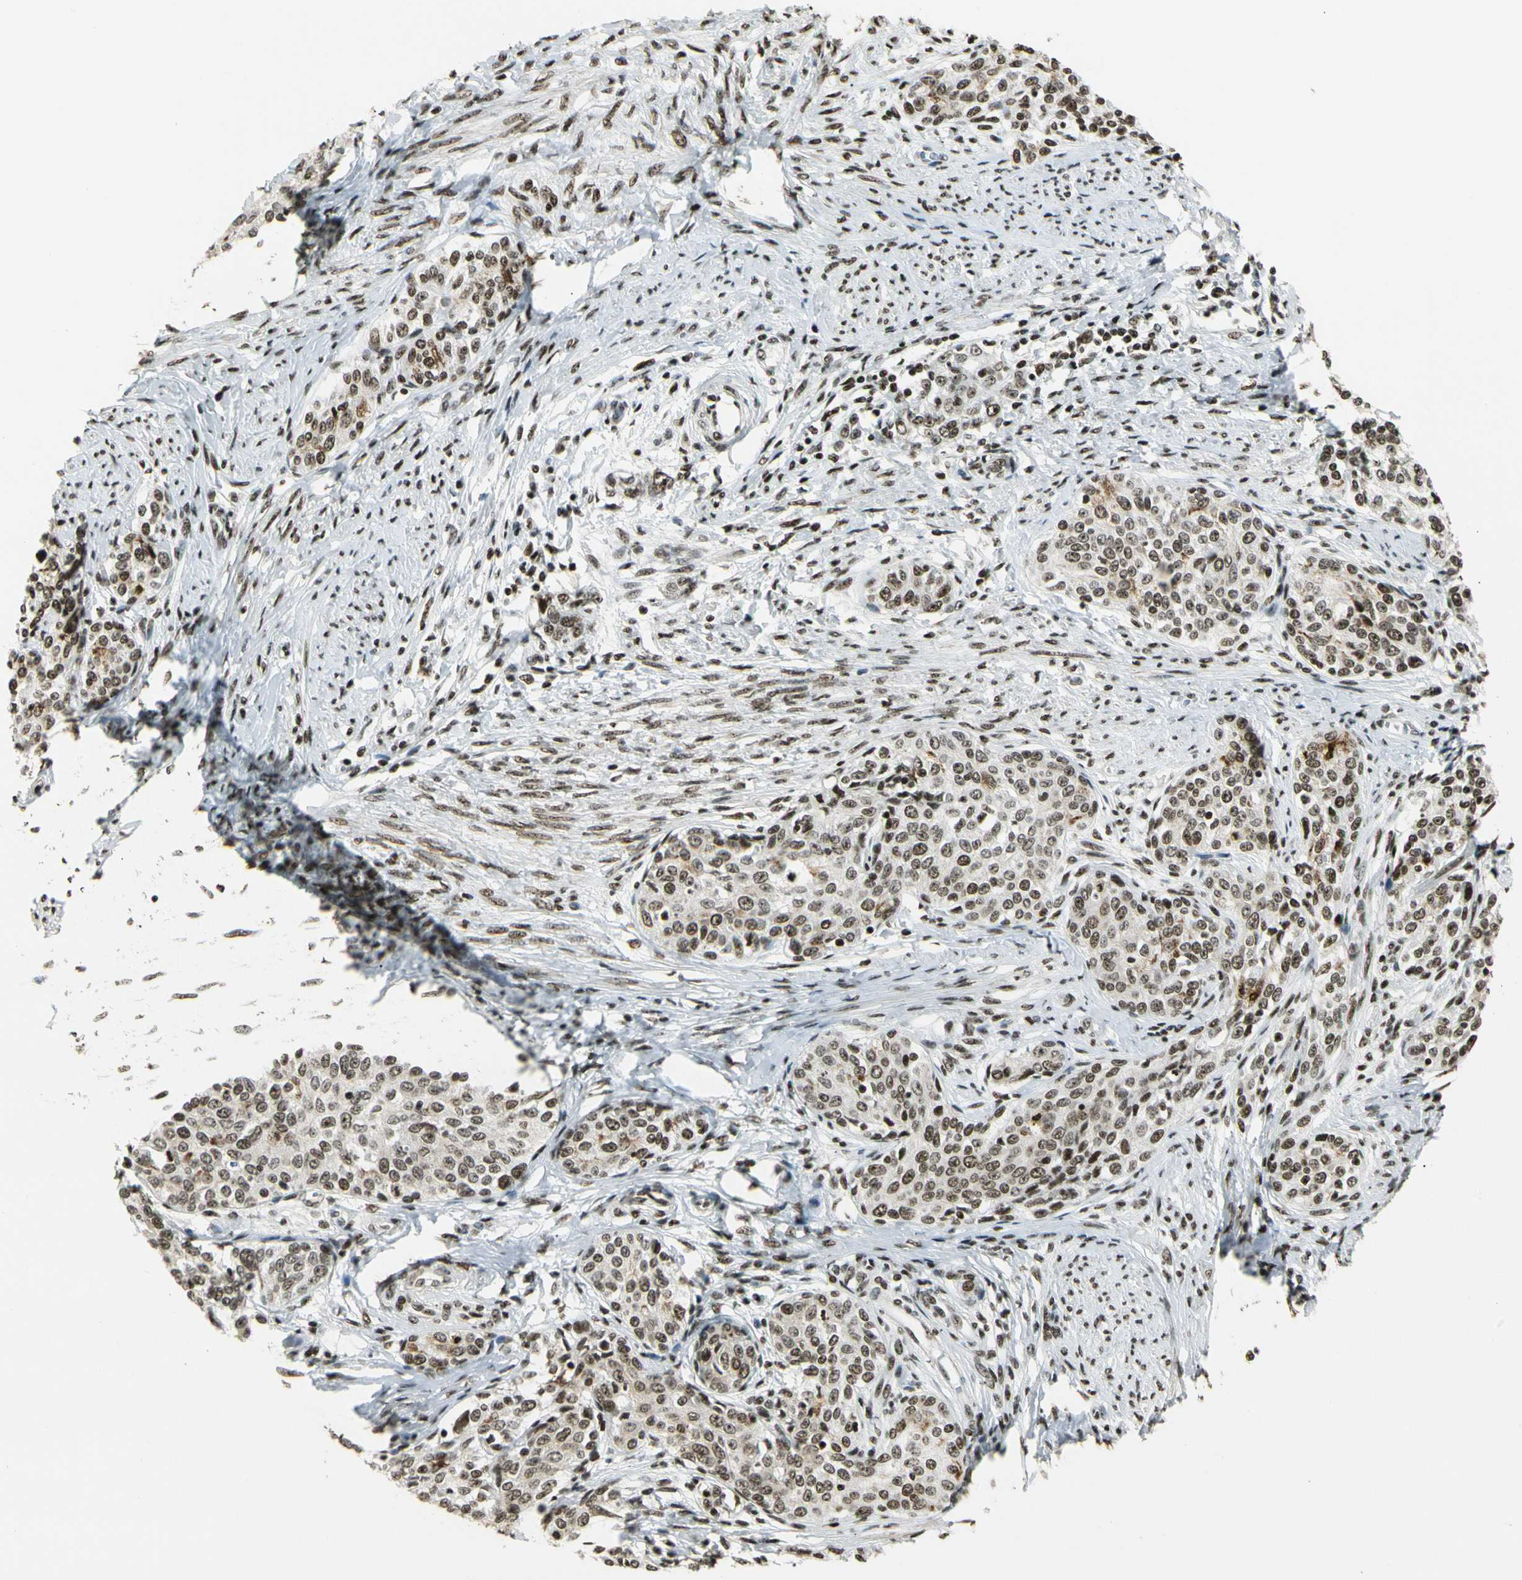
{"staining": {"intensity": "strong", "quantity": ">75%", "location": "nuclear"}, "tissue": "cervical cancer", "cell_type": "Tumor cells", "image_type": "cancer", "snomed": [{"axis": "morphology", "description": "Squamous cell carcinoma, NOS"}, {"axis": "morphology", "description": "Adenocarcinoma, NOS"}, {"axis": "topography", "description": "Cervix"}], "caption": "DAB (3,3'-diaminobenzidine) immunohistochemical staining of cervical cancer displays strong nuclear protein staining in approximately >75% of tumor cells. (Brightfield microscopy of DAB IHC at high magnification).", "gene": "UBTF", "patient": {"sex": "female", "age": 52}}